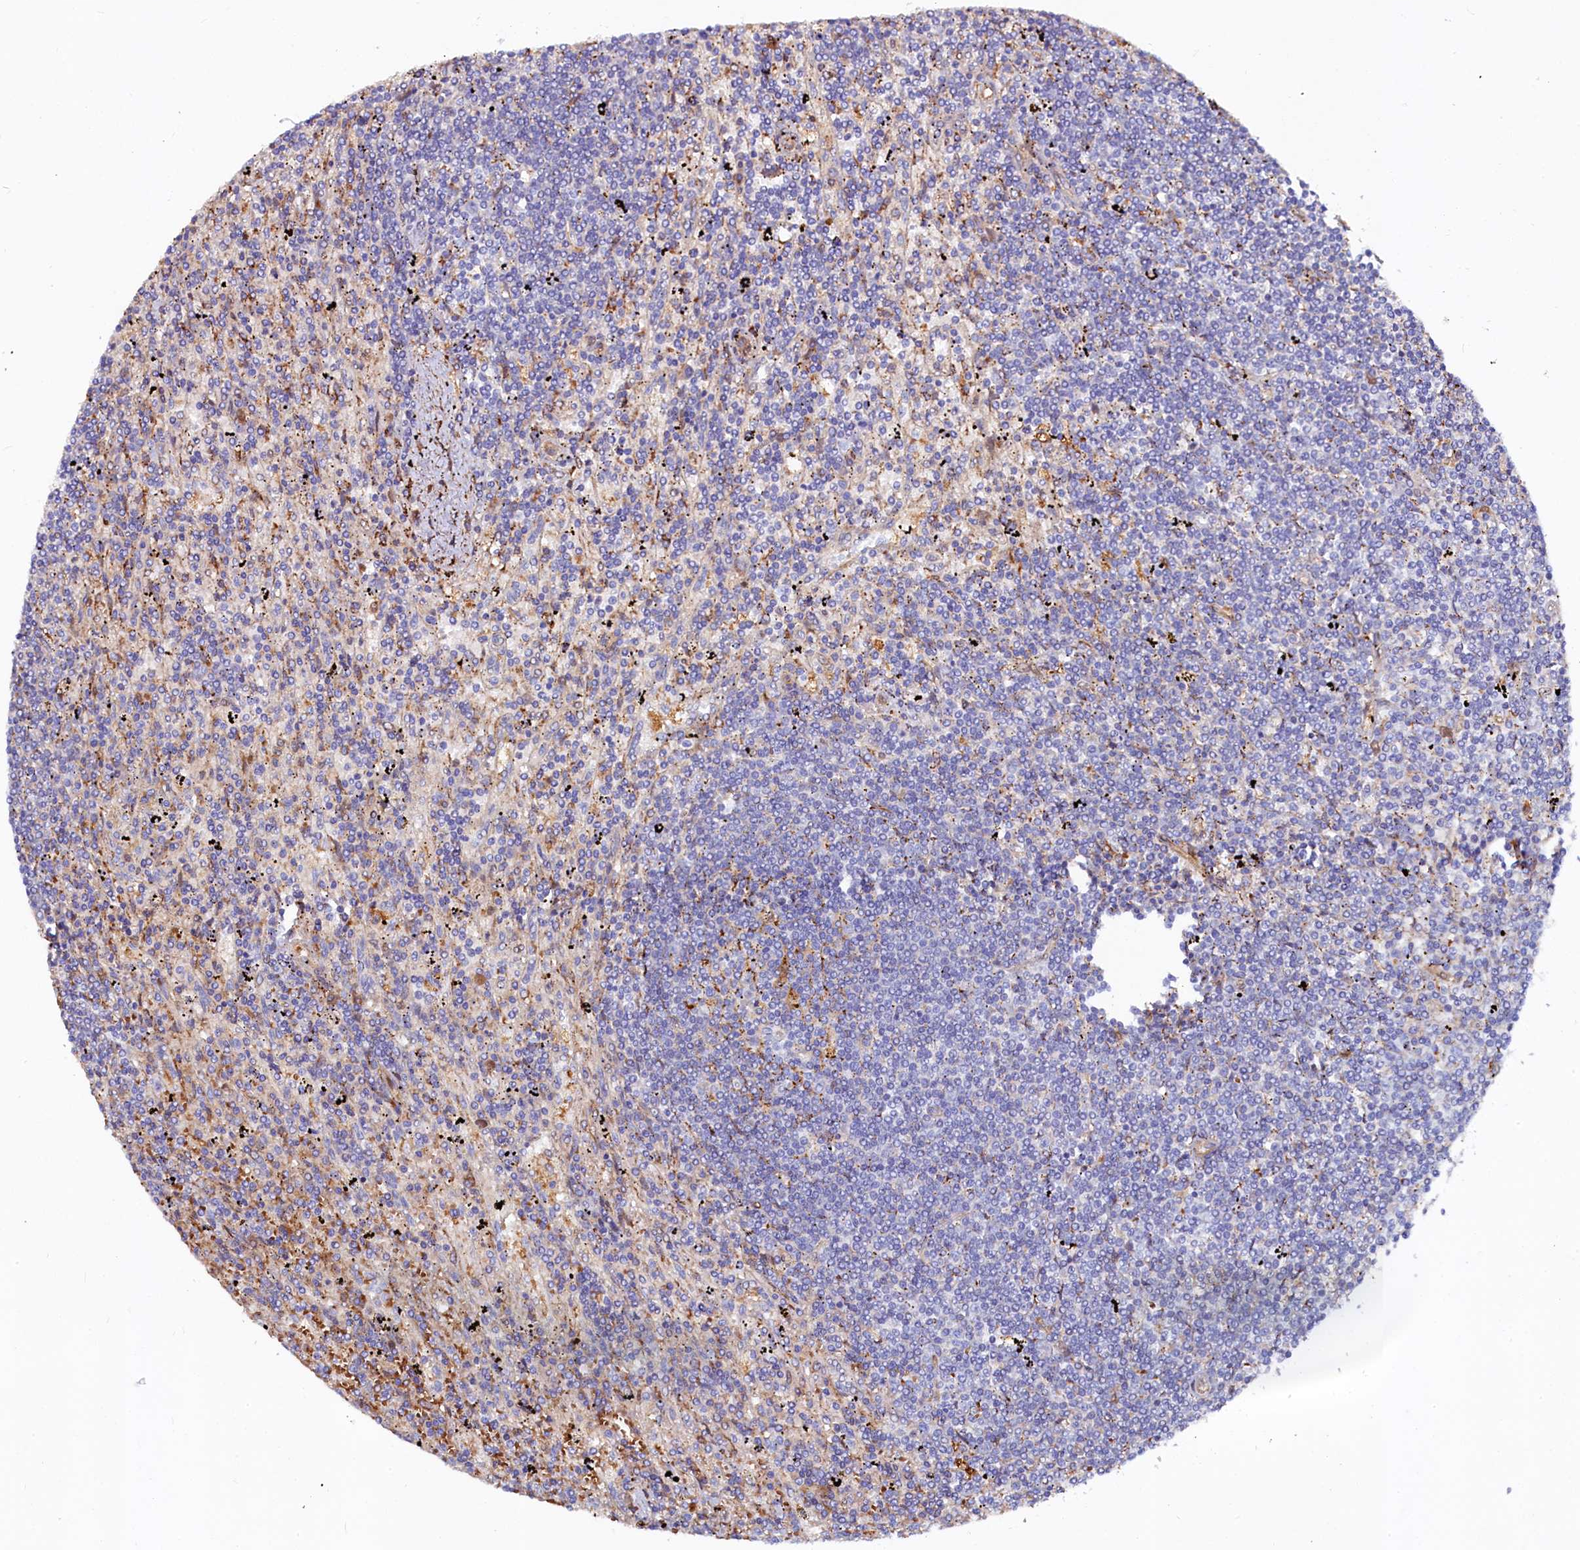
{"staining": {"intensity": "negative", "quantity": "none", "location": "none"}, "tissue": "lymphoma", "cell_type": "Tumor cells", "image_type": "cancer", "snomed": [{"axis": "morphology", "description": "Malignant lymphoma, non-Hodgkin's type, Low grade"}, {"axis": "topography", "description": "Spleen"}], "caption": "DAB immunohistochemical staining of human low-grade malignant lymphoma, non-Hodgkin's type displays no significant positivity in tumor cells.", "gene": "ASTE1", "patient": {"sex": "male", "age": 76}}